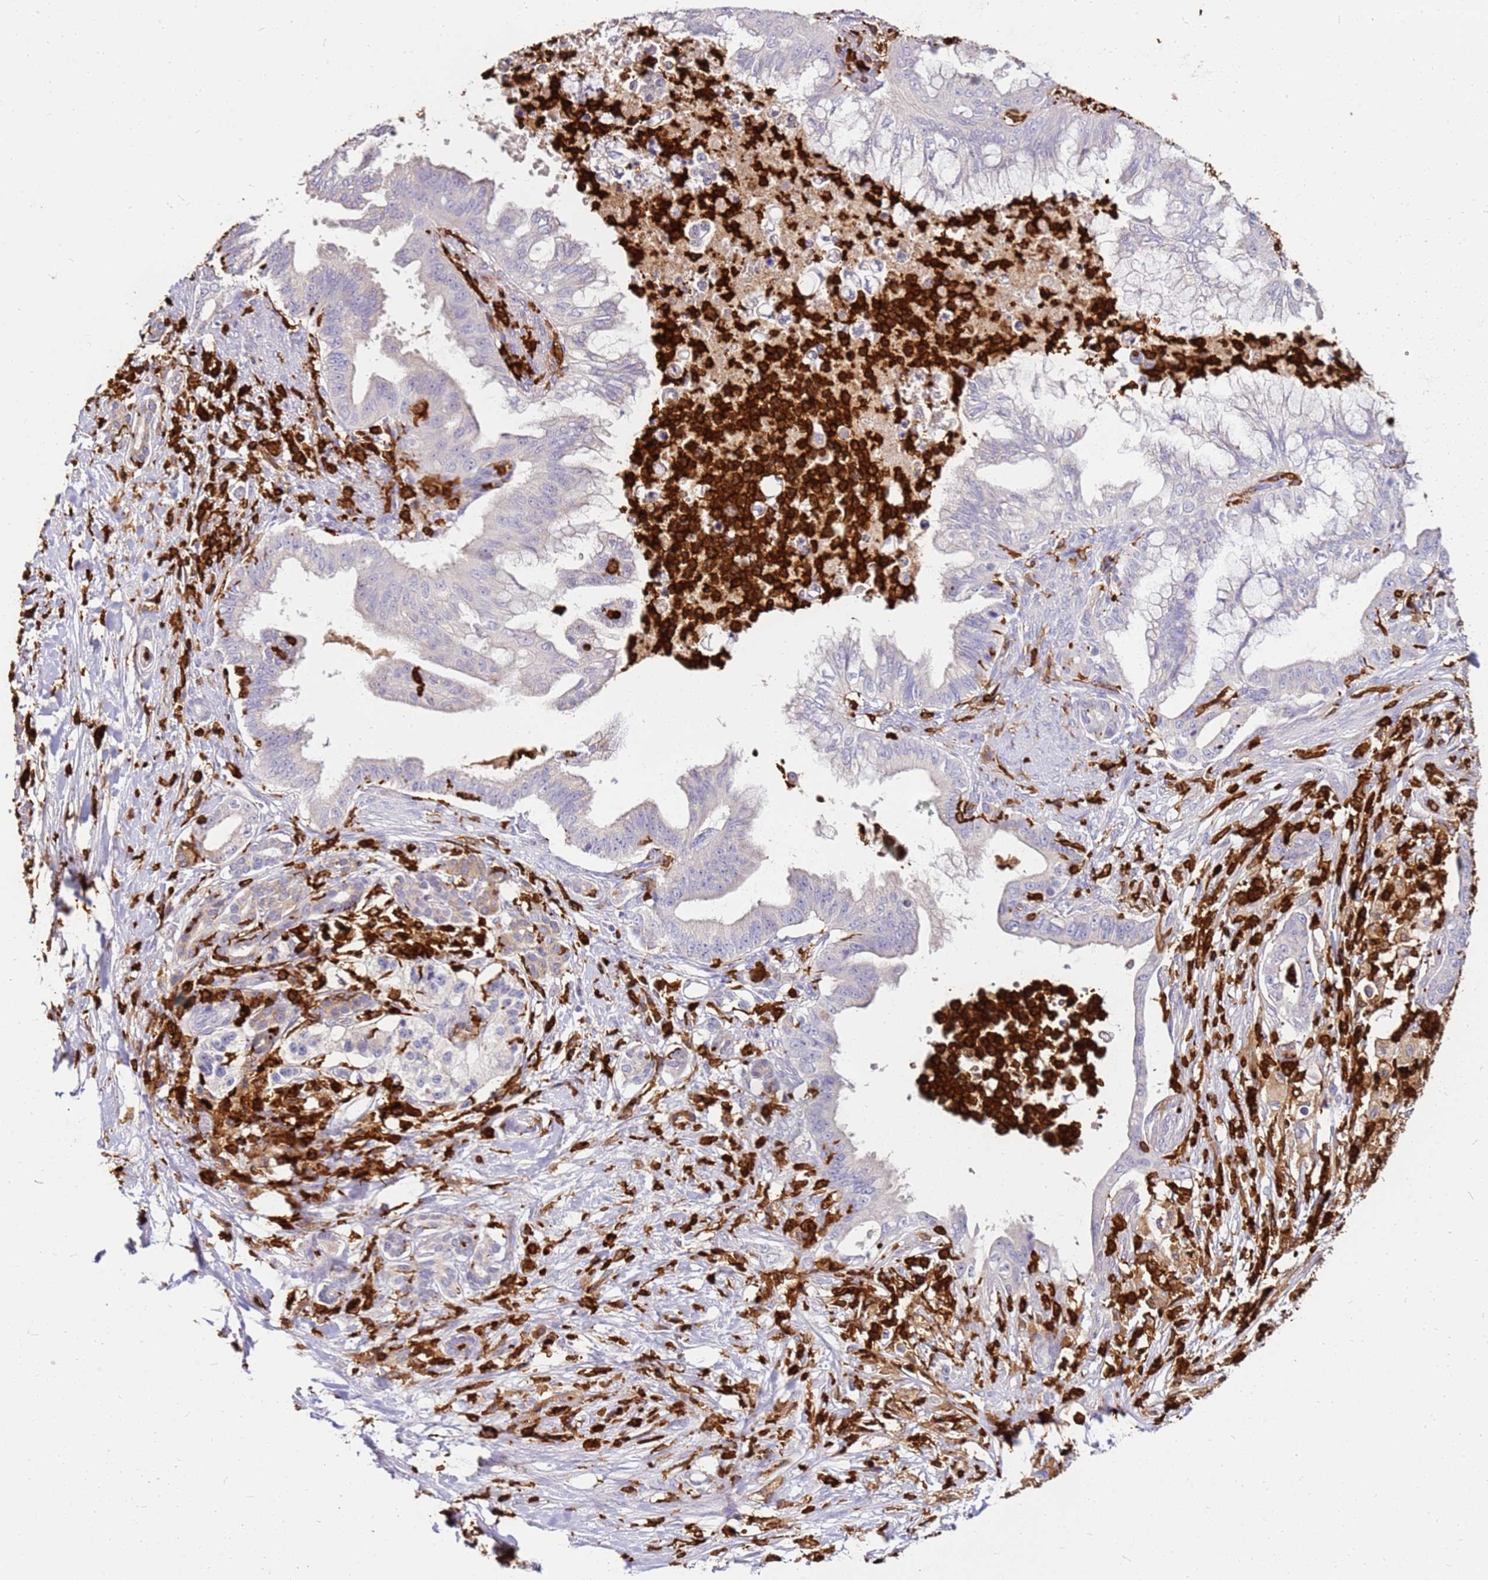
{"staining": {"intensity": "negative", "quantity": "none", "location": "none"}, "tissue": "pancreatic cancer", "cell_type": "Tumor cells", "image_type": "cancer", "snomed": [{"axis": "morphology", "description": "Adenocarcinoma, NOS"}, {"axis": "topography", "description": "Pancreas"}], "caption": "Adenocarcinoma (pancreatic) was stained to show a protein in brown. There is no significant positivity in tumor cells.", "gene": "CORO1A", "patient": {"sex": "male", "age": 58}}